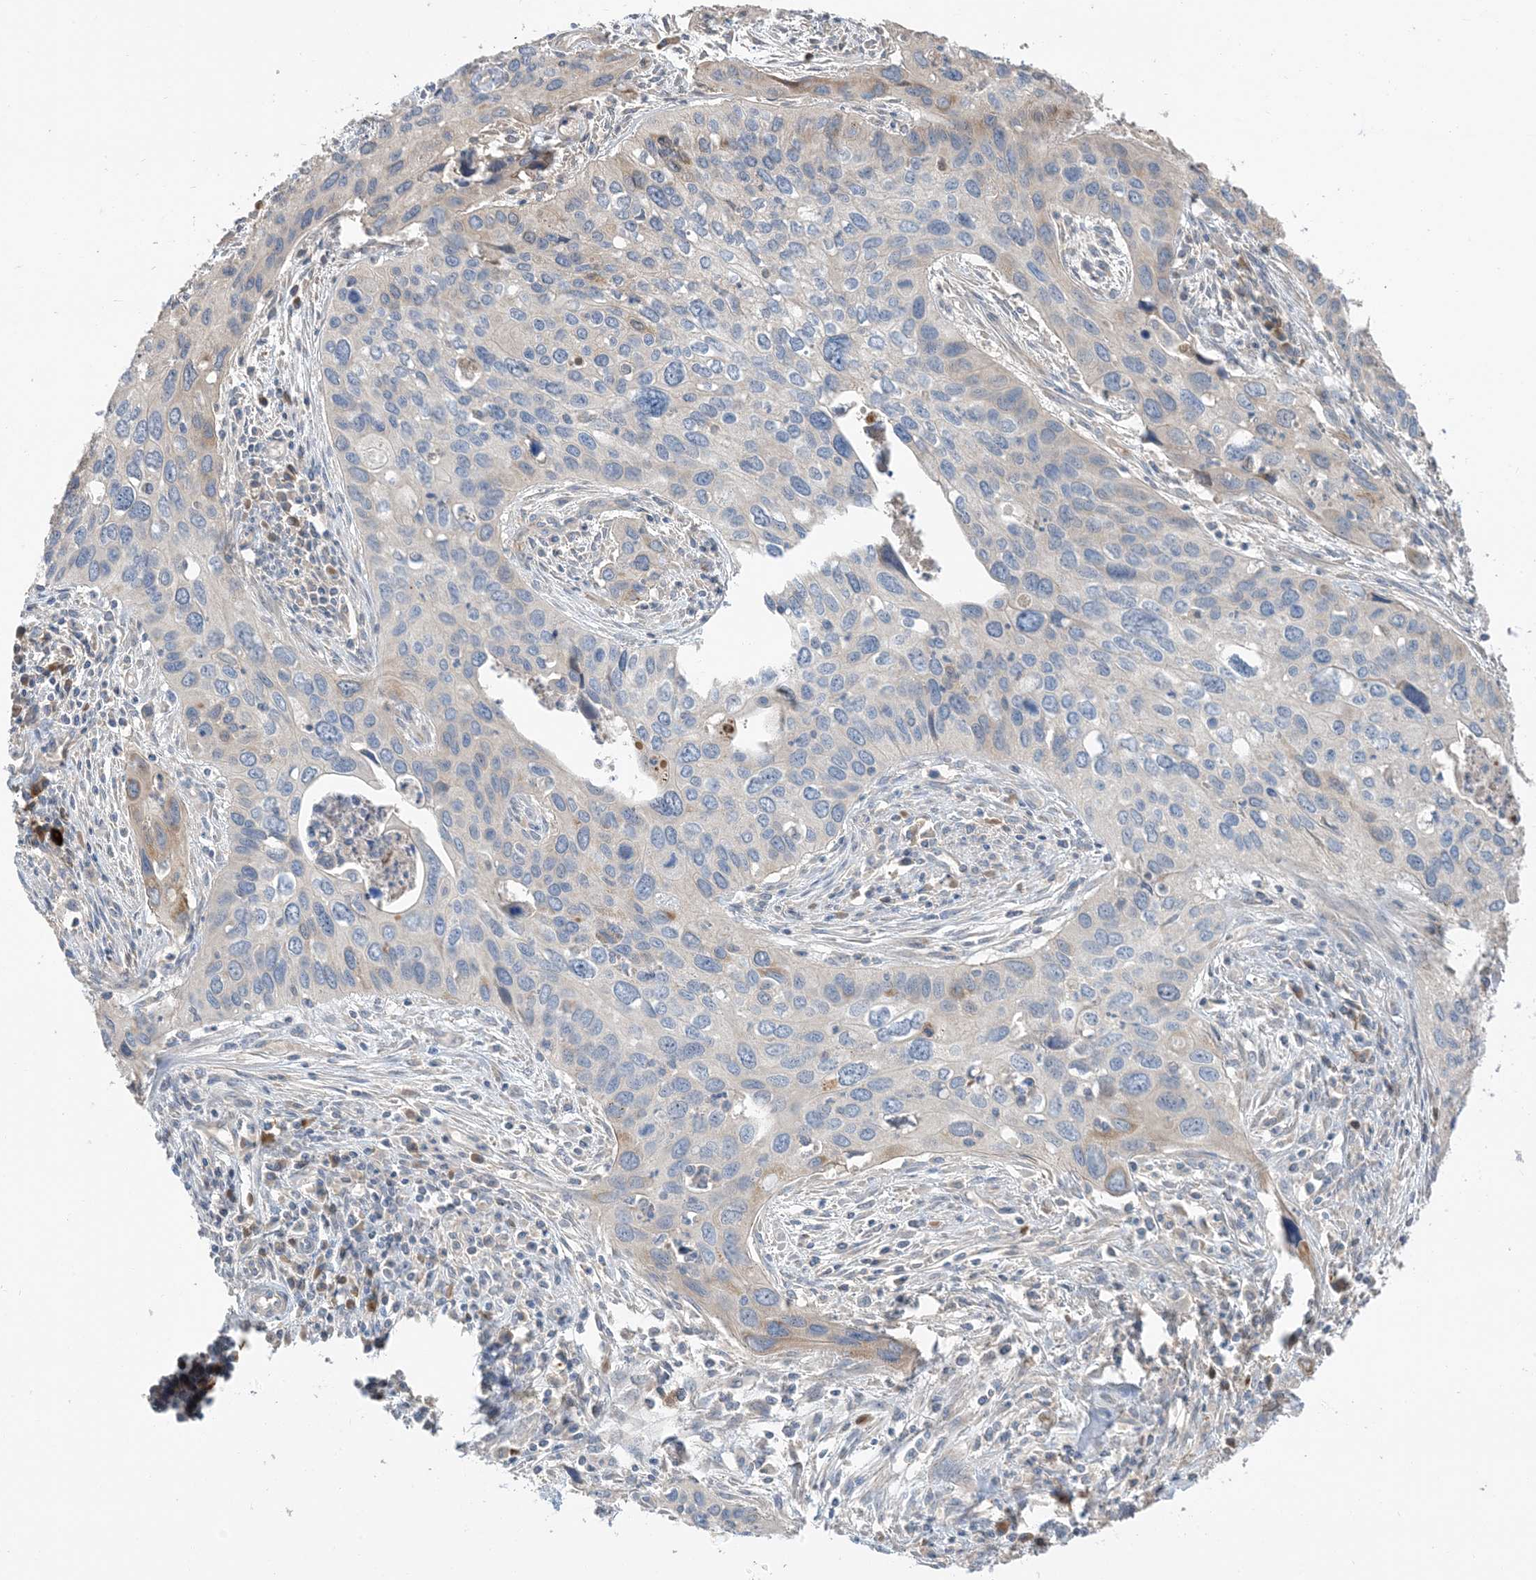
{"staining": {"intensity": "weak", "quantity": "<25%", "location": "cytoplasmic/membranous"}, "tissue": "cervical cancer", "cell_type": "Tumor cells", "image_type": "cancer", "snomed": [{"axis": "morphology", "description": "Squamous cell carcinoma, NOS"}, {"axis": "topography", "description": "Cervix"}], "caption": "This photomicrograph is of cervical squamous cell carcinoma stained with immunohistochemistry (IHC) to label a protein in brown with the nuclei are counter-stained blue. There is no staining in tumor cells.", "gene": "USP53", "patient": {"sex": "female", "age": 55}}